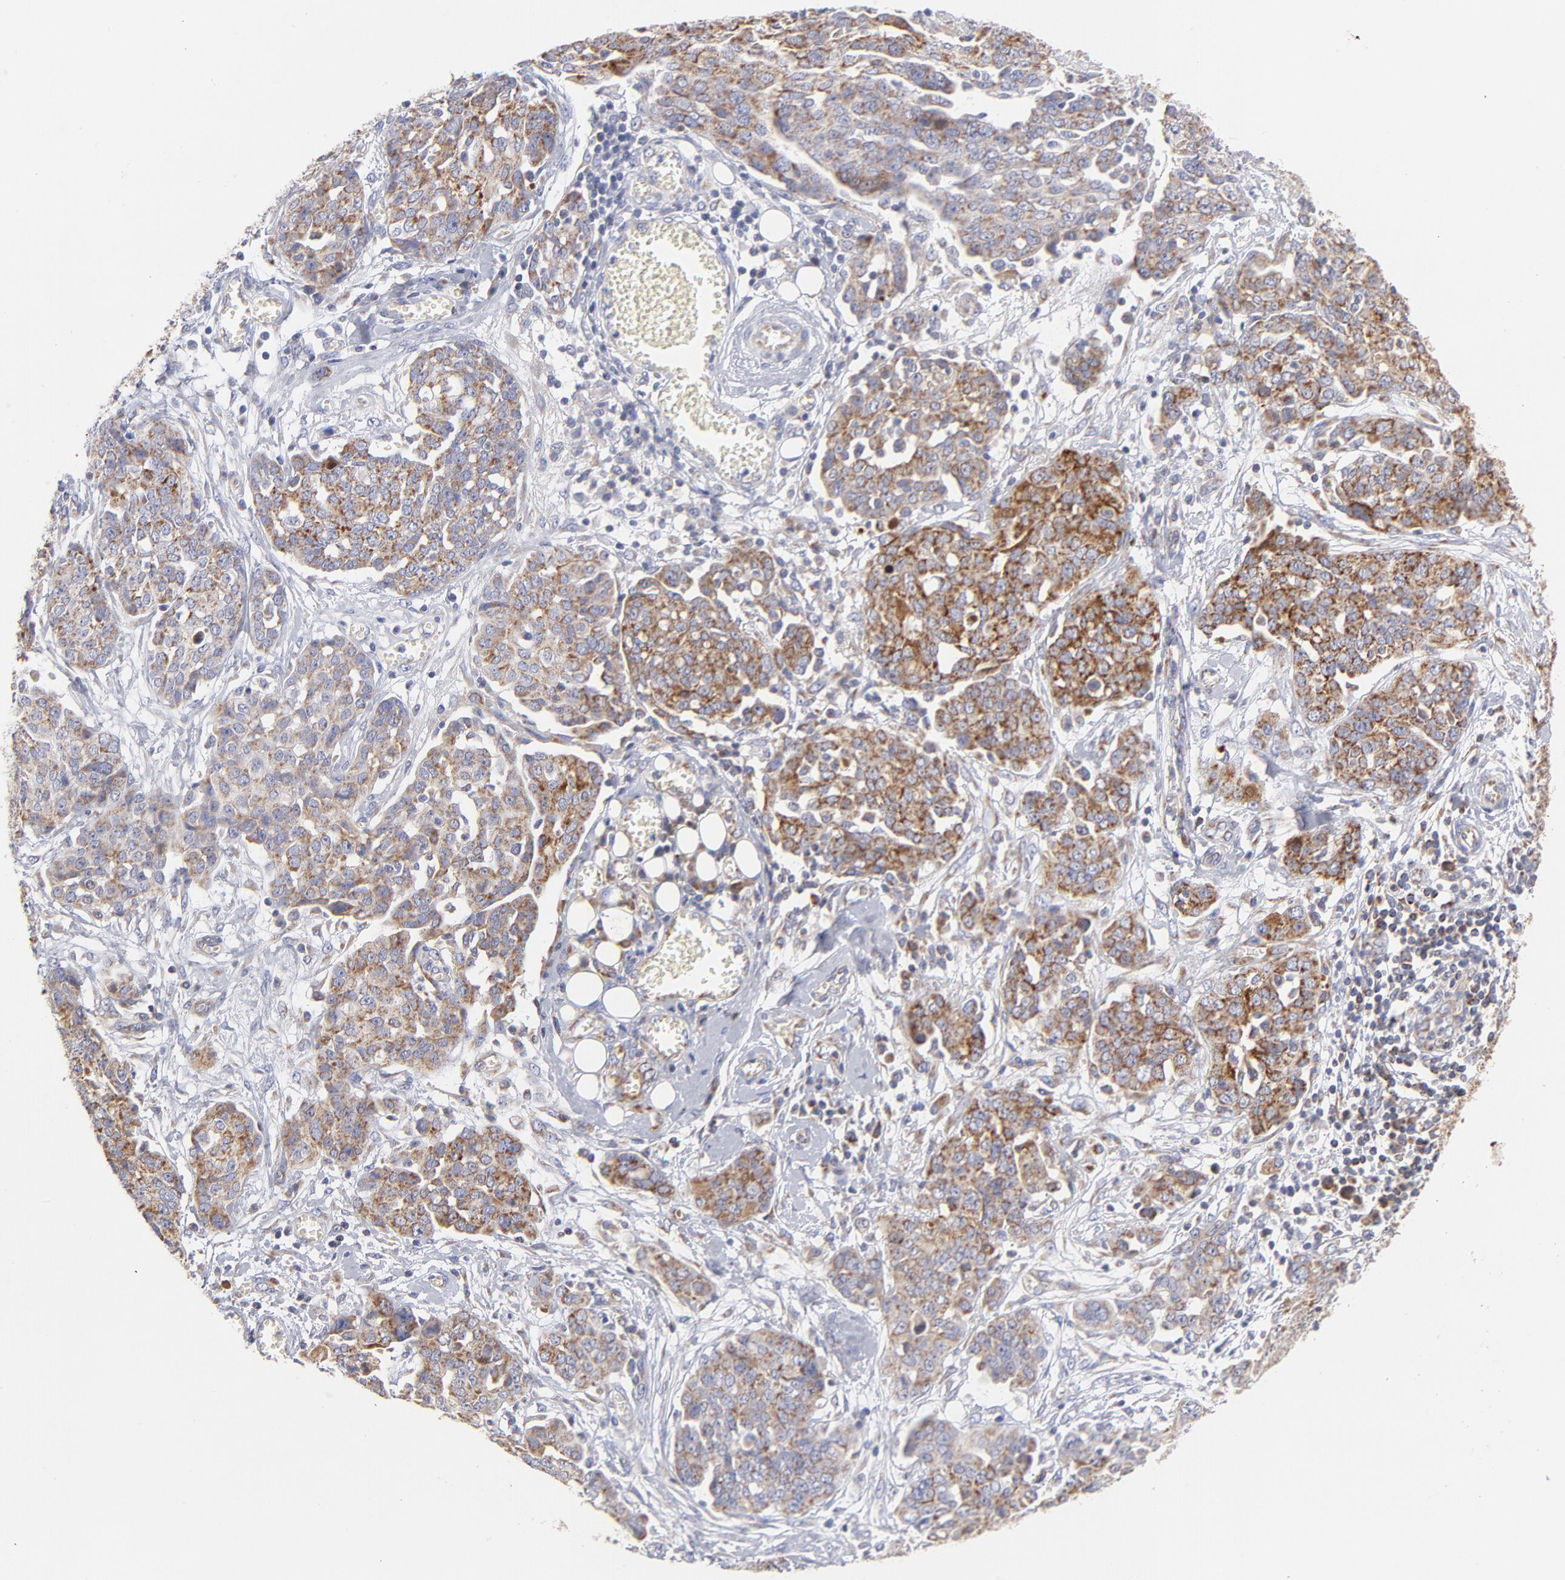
{"staining": {"intensity": "moderate", "quantity": ">75%", "location": "cytoplasmic/membranous"}, "tissue": "ovarian cancer", "cell_type": "Tumor cells", "image_type": "cancer", "snomed": [{"axis": "morphology", "description": "Cystadenocarcinoma, serous, NOS"}, {"axis": "topography", "description": "Soft tissue"}, {"axis": "topography", "description": "Ovary"}], "caption": "Ovarian cancer (serous cystadenocarcinoma) stained with DAB (3,3'-diaminobenzidine) immunohistochemistry (IHC) demonstrates medium levels of moderate cytoplasmic/membranous staining in approximately >75% of tumor cells.", "gene": "TIMM8A", "patient": {"sex": "female", "age": 57}}